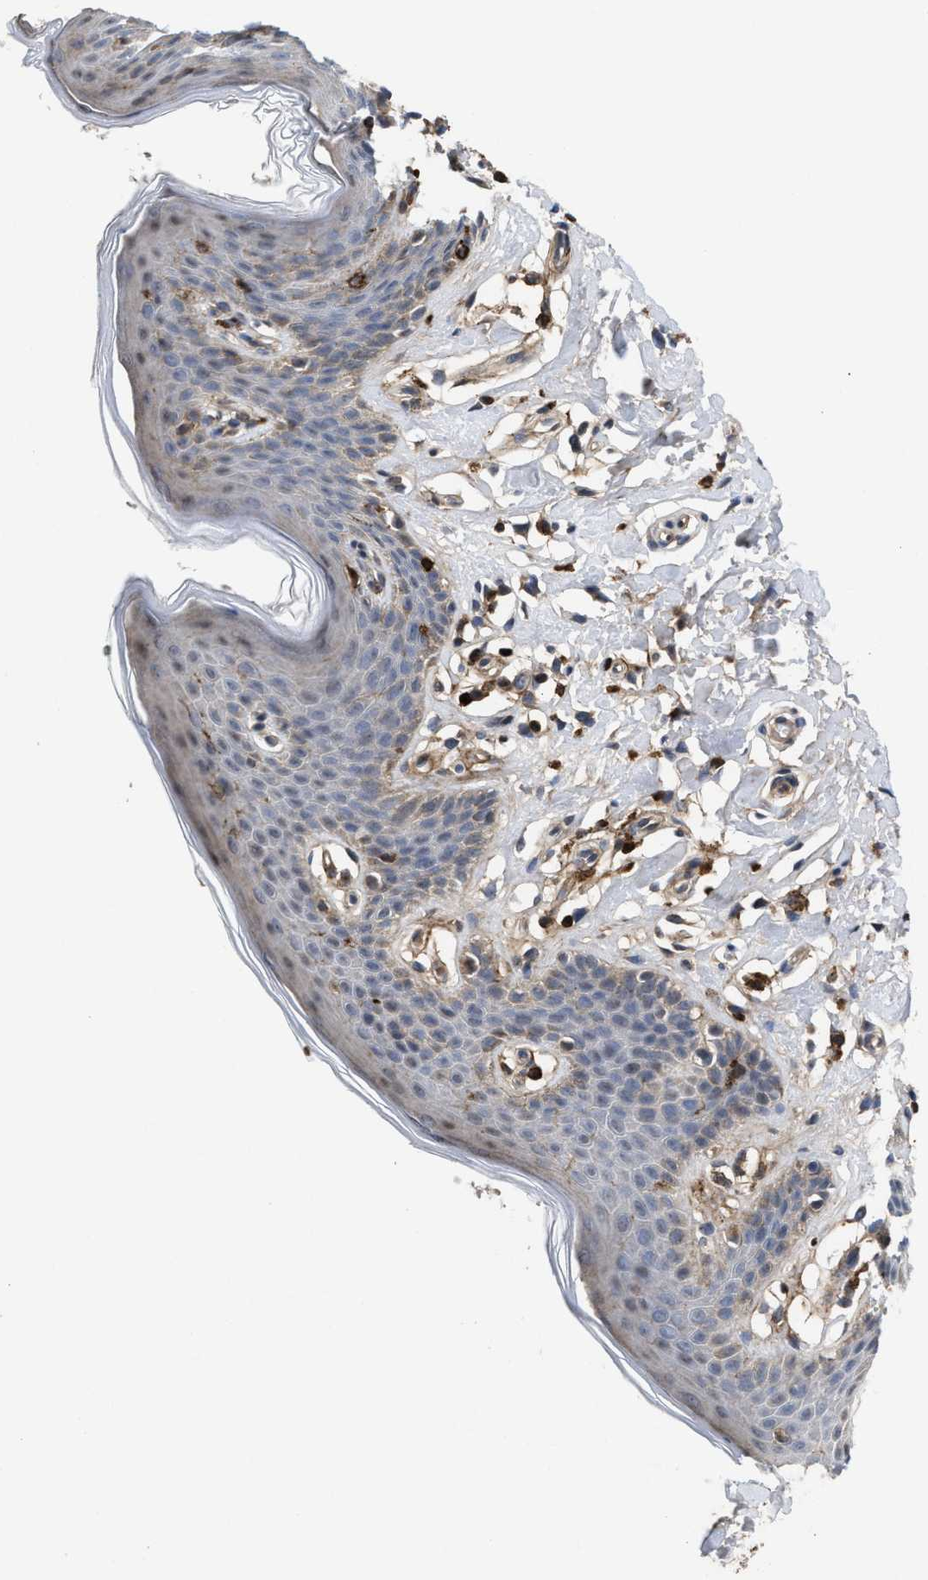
{"staining": {"intensity": "weak", "quantity": "<25%", "location": "cytoplasmic/membranous"}, "tissue": "skin", "cell_type": "Epidermal cells", "image_type": "normal", "snomed": [{"axis": "morphology", "description": "Normal tissue, NOS"}, {"axis": "topography", "description": "Vulva"}], "caption": "Protein analysis of benign skin shows no significant positivity in epidermal cells. The staining was performed using DAB (3,3'-diaminobenzidine) to visualize the protein expression in brown, while the nuclei were stained in blue with hematoxylin (Magnification: 20x).", "gene": "PTPRE", "patient": {"sex": "female", "age": 66}}